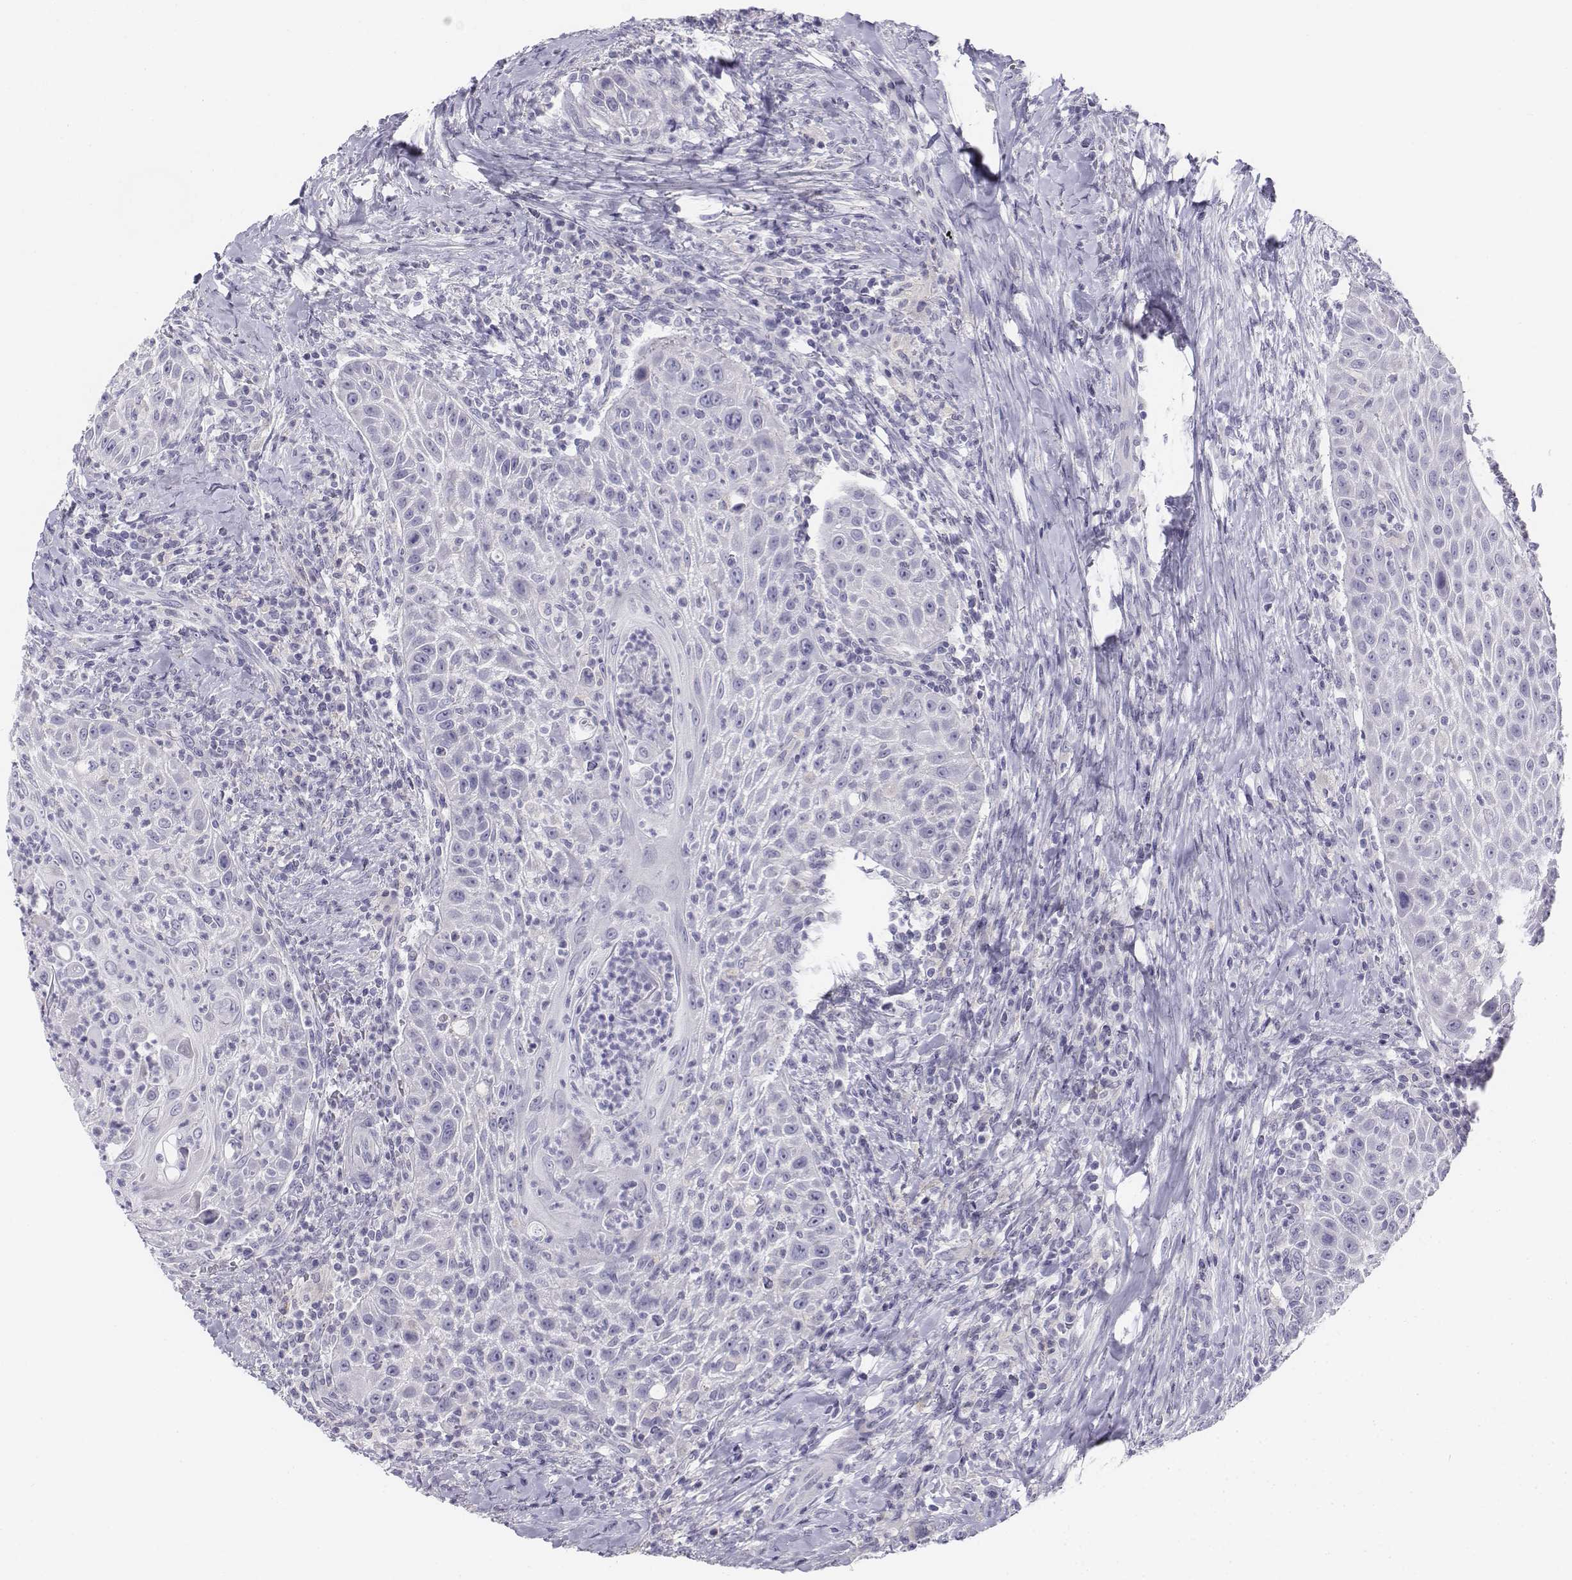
{"staining": {"intensity": "negative", "quantity": "none", "location": "none"}, "tissue": "head and neck cancer", "cell_type": "Tumor cells", "image_type": "cancer", "snomed": [{"axis": "morphology", "description": "Squamous cell carcinoma, NOS"}, {"axis": "topography", "description": "Head-Neck"}], "caption": "Immunohistochemistry of head and neck cancer shows no staining in tumor cells.", "gene": "TH", "patient": {"sex": "male", "age": 69}}